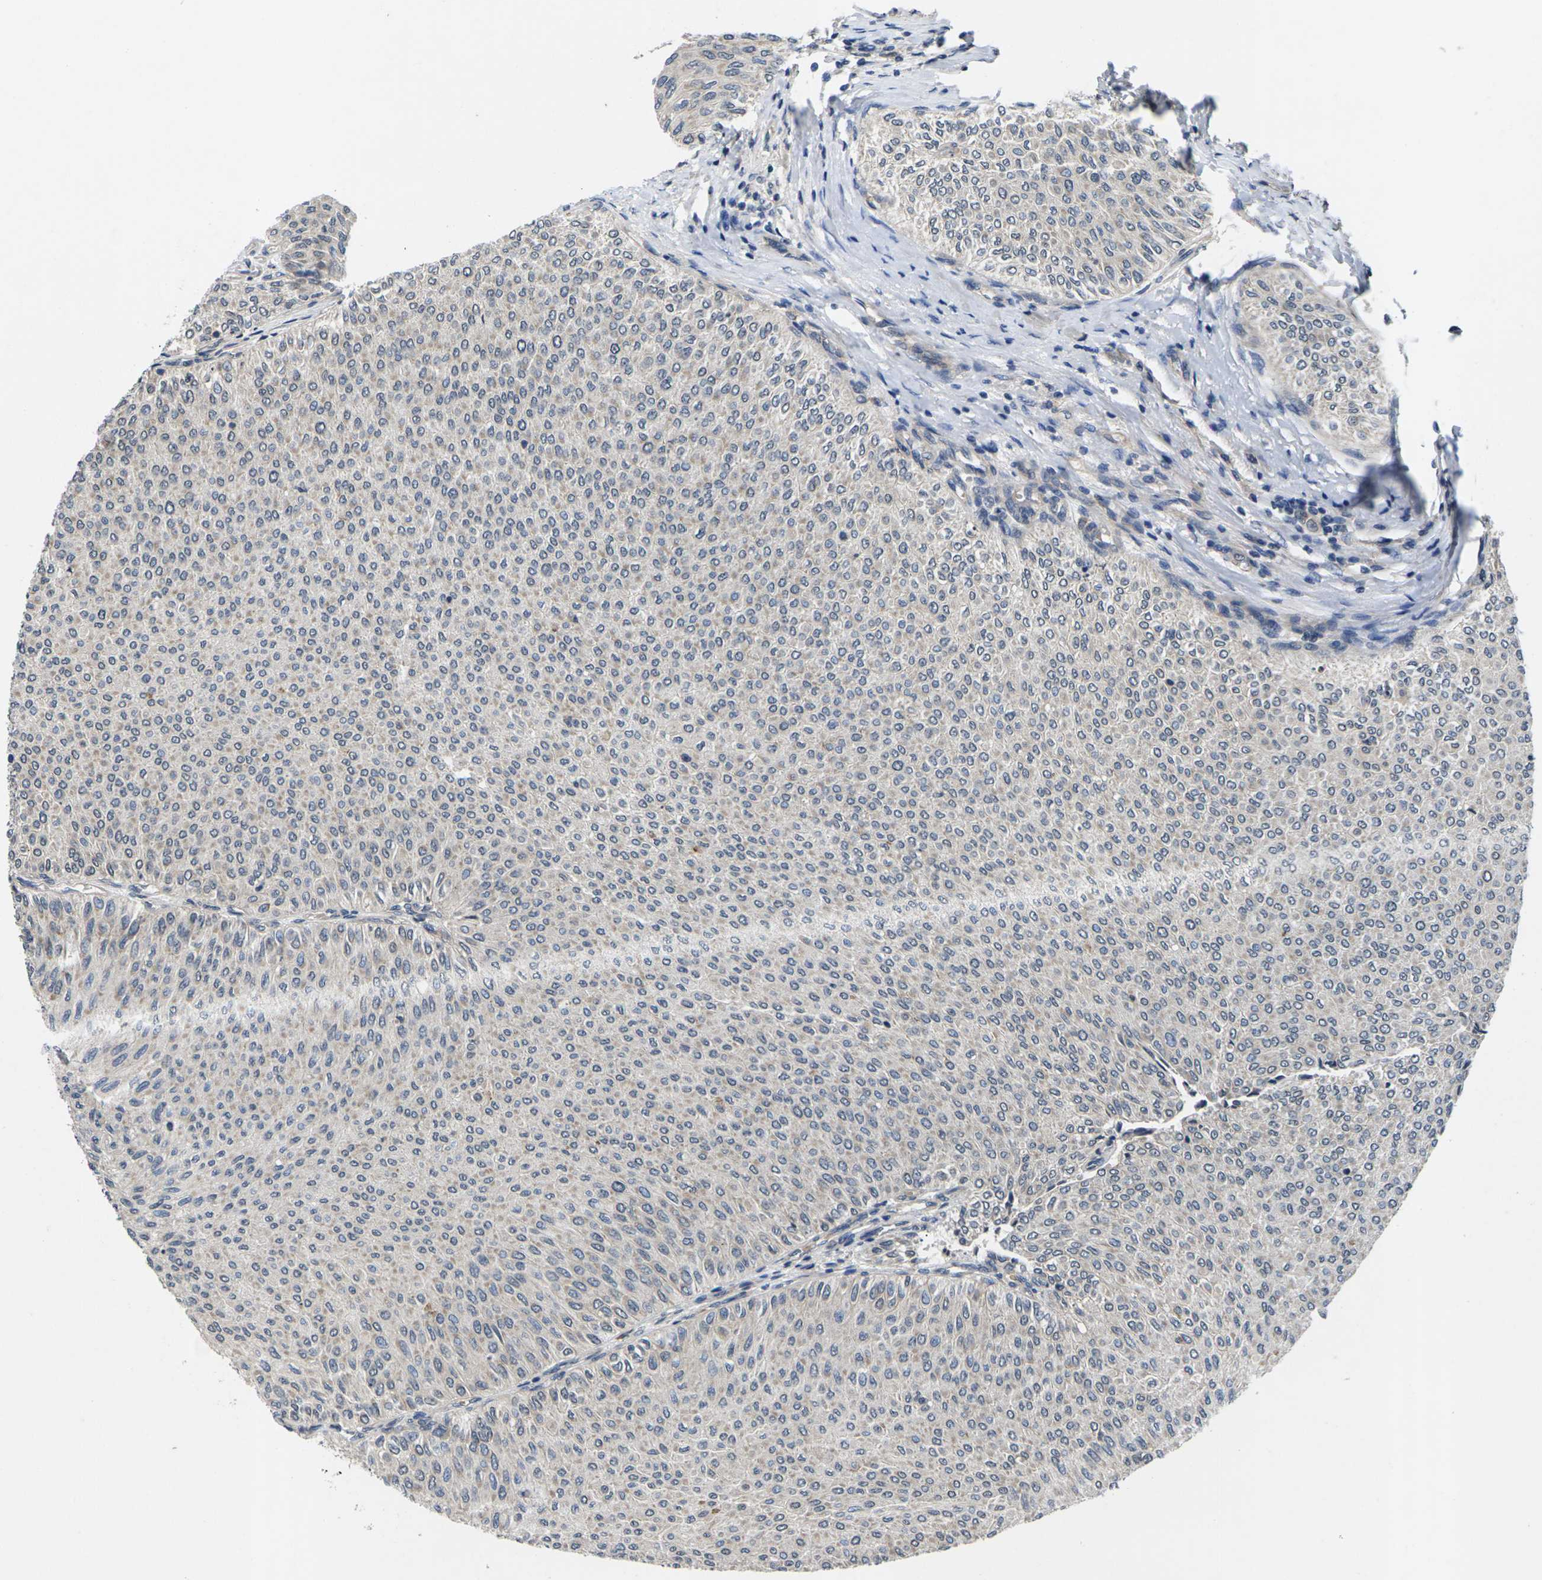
{"staining": {"intensity": "weak", "quantity": ">75%", "location": "cytoplasmic/membranous"}, "tissue": "urothelial cancer", "cell_type": "Tumor cells", "image_type": "cancer", "snomed": [{"axis": "morphology", "description": "Urothelial carcinoma, Low grade"}, {"axis": "topography", "description": "Urinary bladder"}], "caption": "Human urothelial cancer stained for a protein (brown) displays weak cytoplasmic/membranous positive positivity in about >75% of tumor cells.", "gene": "DKK2", "patient": {"sex": "male", "age": 78}}